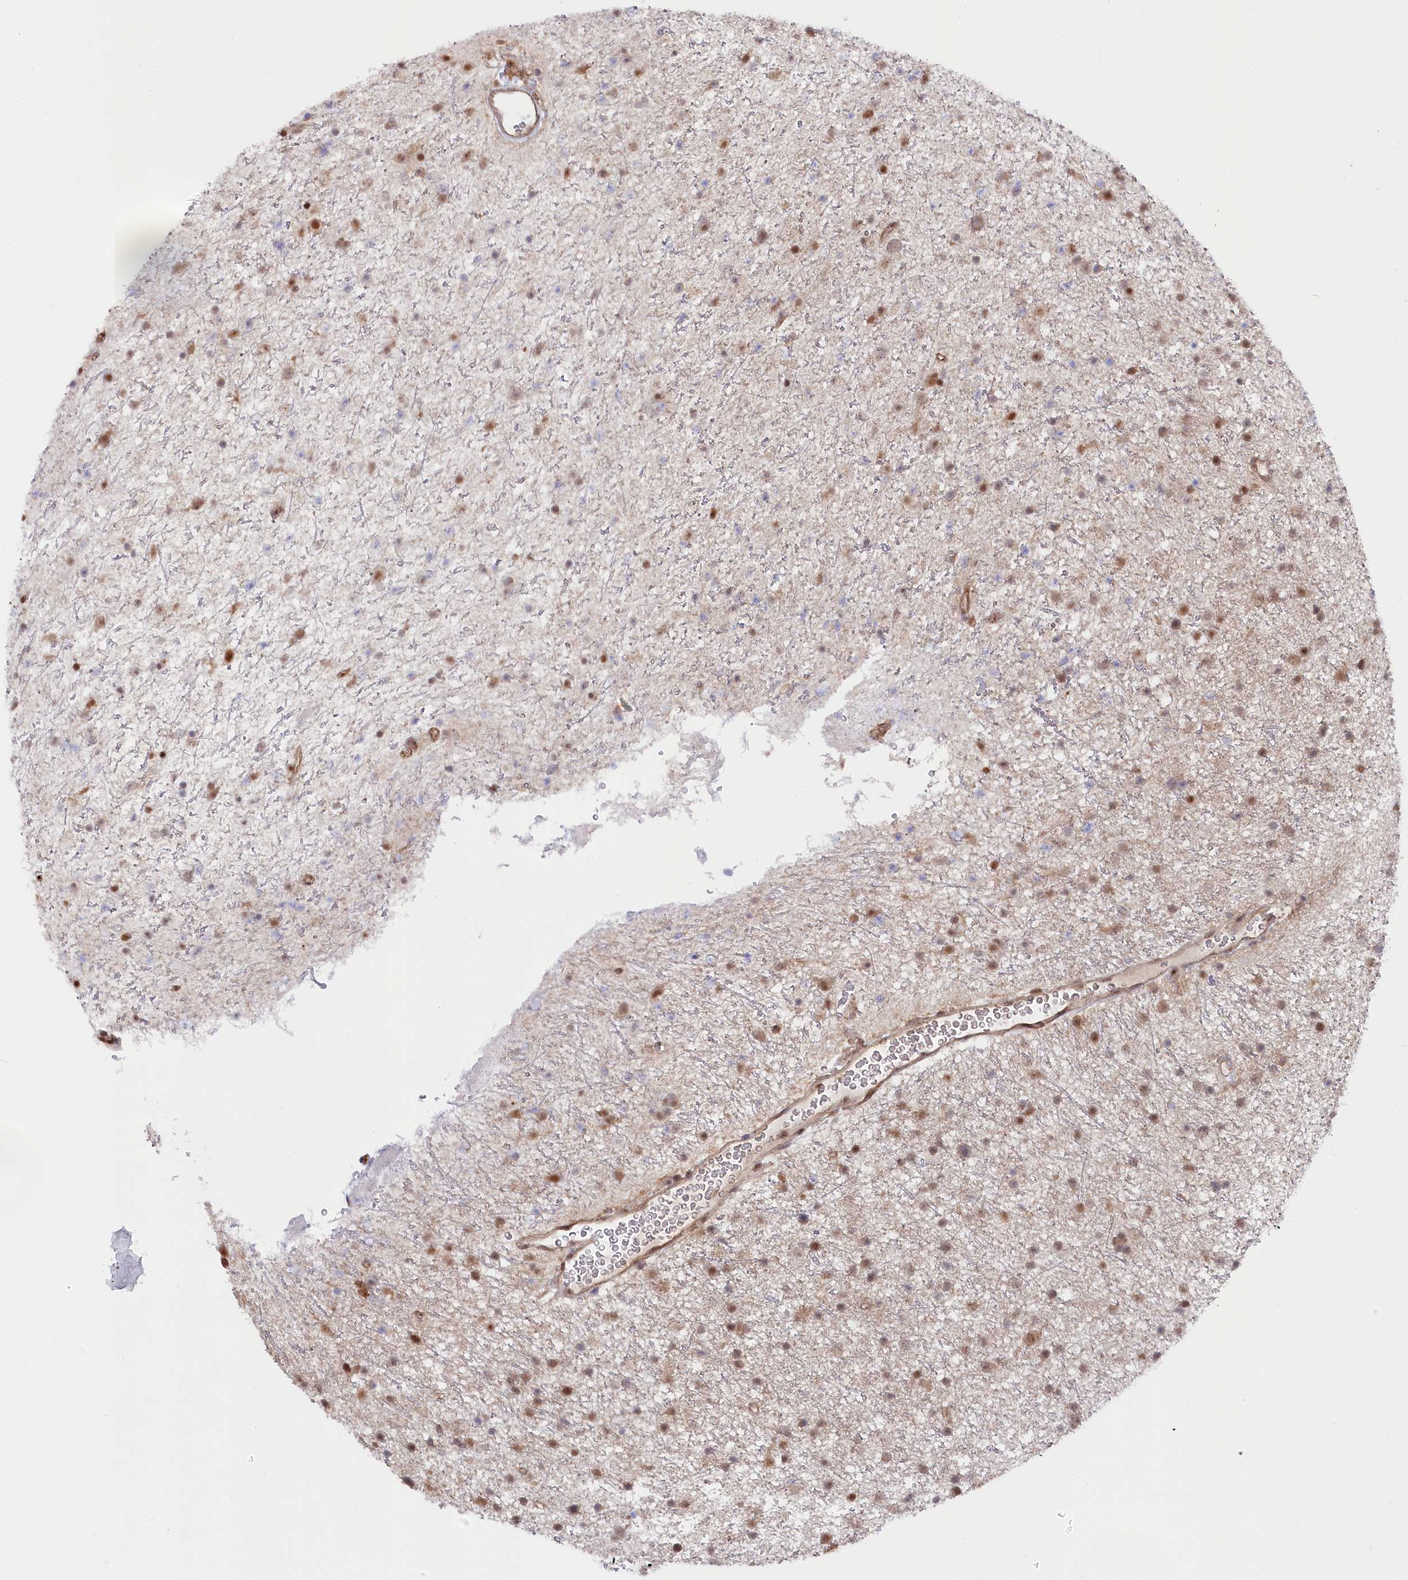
{"staining": {"intensity": "moderate", "quantity": "25%-75%", "location": "nuclear"}, "tissue": "glioma", "cell_type": "Tumor cells", "image_type": "cancer", "snomed": [{"axis": "morphology", "description": "Glioma, malignant, Low grade"}, {"axis": "topography", "description": "Cerebral cortex"}], "caption": "This is a micrograph of IHC staining of glioma, which shows moderate expression in the nuclear of tumor cells.", "gene": "PSMA1", "patient": {"sex": "female", "age": 39}}